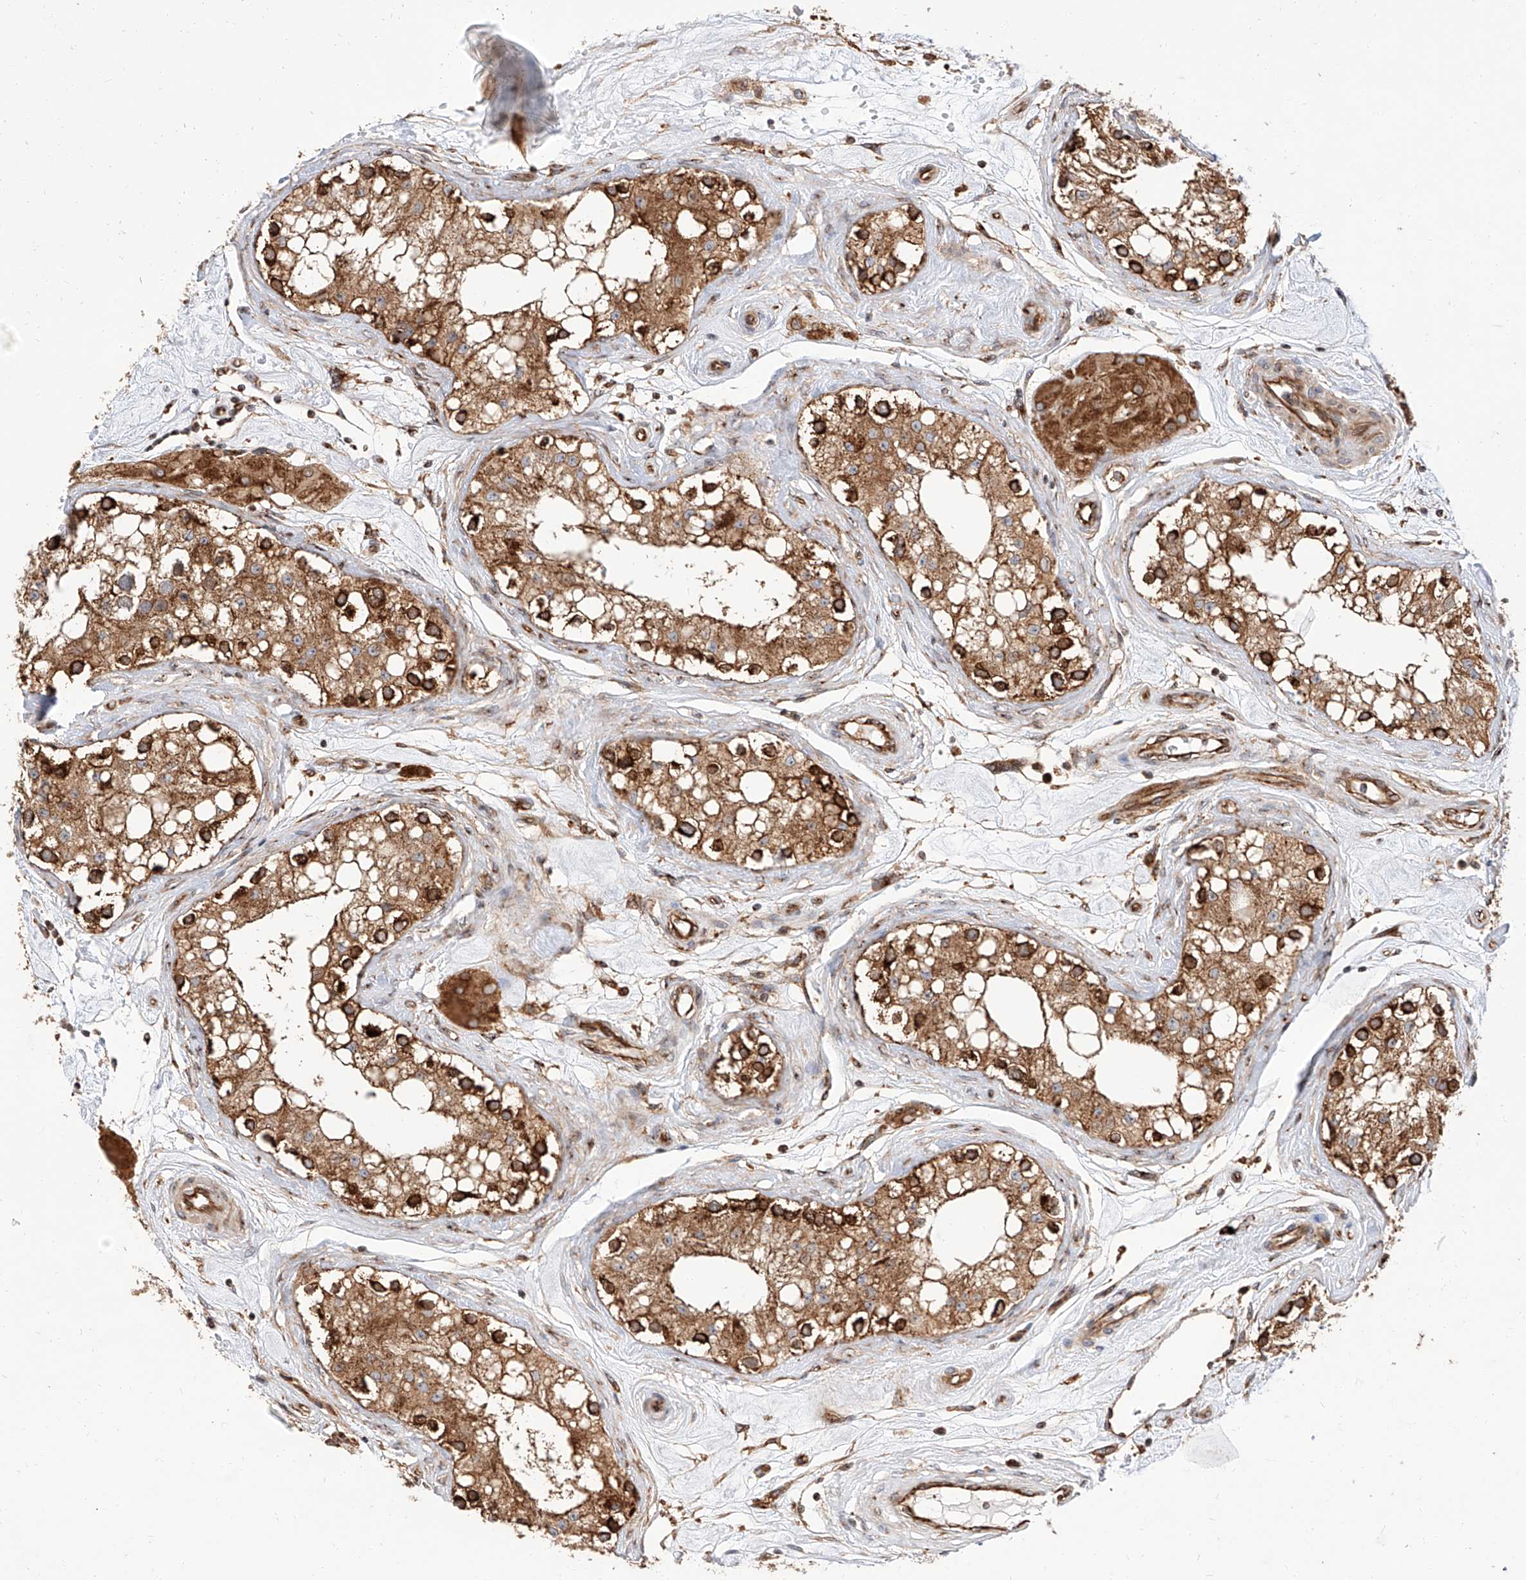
{"staining": {"intensity": "strong", "quantity": ">75%", "location": "cytoplasmic/membranous"}, "tissue": "testis", "cell_type": "Cells in seminiferous ducts", "image_type": "normal", "snomed": [{"axis": "morphology", "description": "Normal tissue, NOS"}, {"axis": "topography", "description": "Testis"}], "caption": "Cells in seminiferous ducts display strong cytoplasmic/membranous positivity in about >75% of cells in normal testis. The protein is stained brown, and the nuclei are stained in blue (DAB IHC with brightfield microscopy, high magnification).", "gene": "ISCA2", "patient": {"sex": "male", "age": 84}}